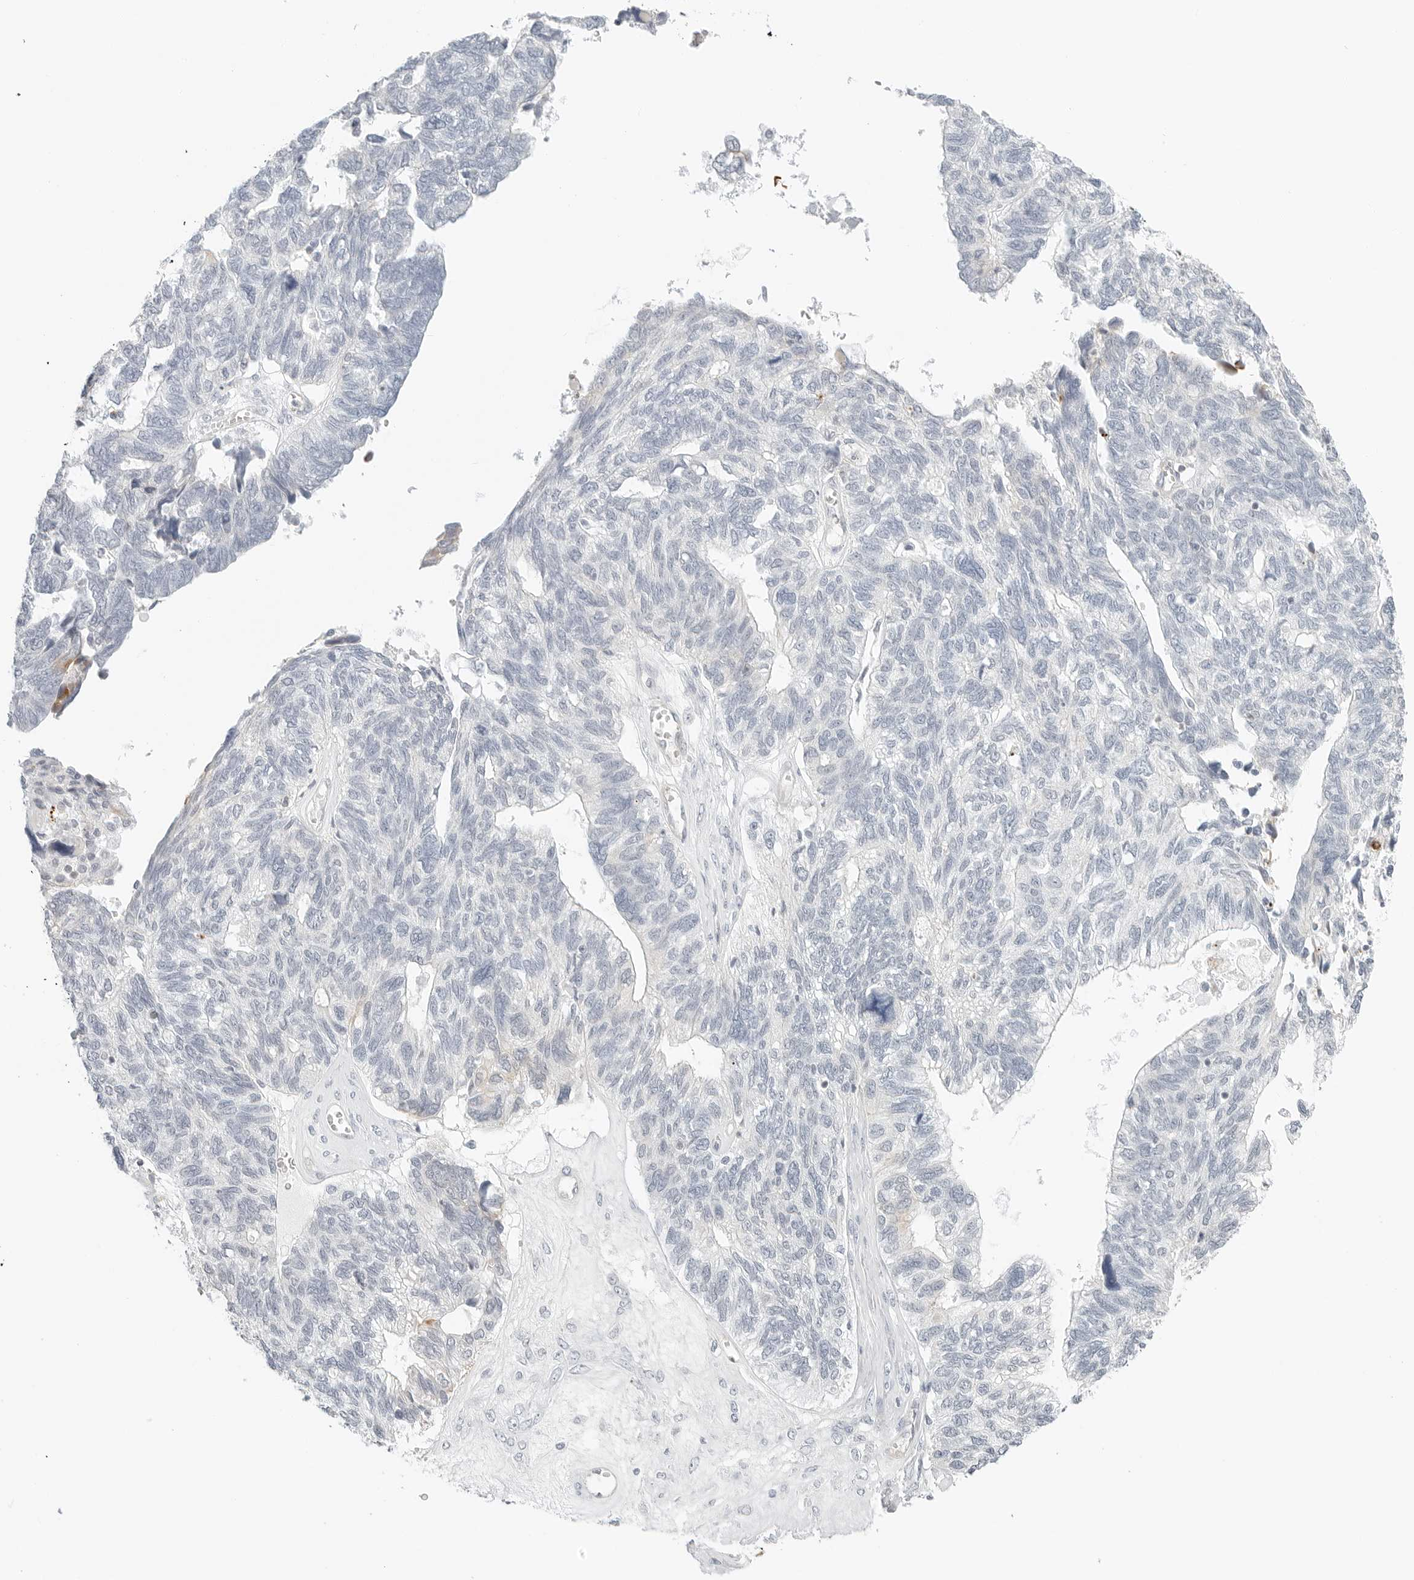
{"staining": {"intensity": "negative", "quantity": "none", "location": "none"}, "tissue": "ovarian cancer", "cell_type": "Tumor cells", "image_type": "cancer", "snomed": [{"axis": "morphology", "description": "Cystadenocarcinoma, serous, NOS"}, {"axis": "topography", "description": "Ovary"}], "caption": "DAB (3,3'-diaminobenzidine) immunohistochemical staining of human serous cystadenocarcinoma (ovarian) demonstrates no significant expression in tumor cells.", "gene": "IQCC", "patient": {"sex": "female", "age": 79}}